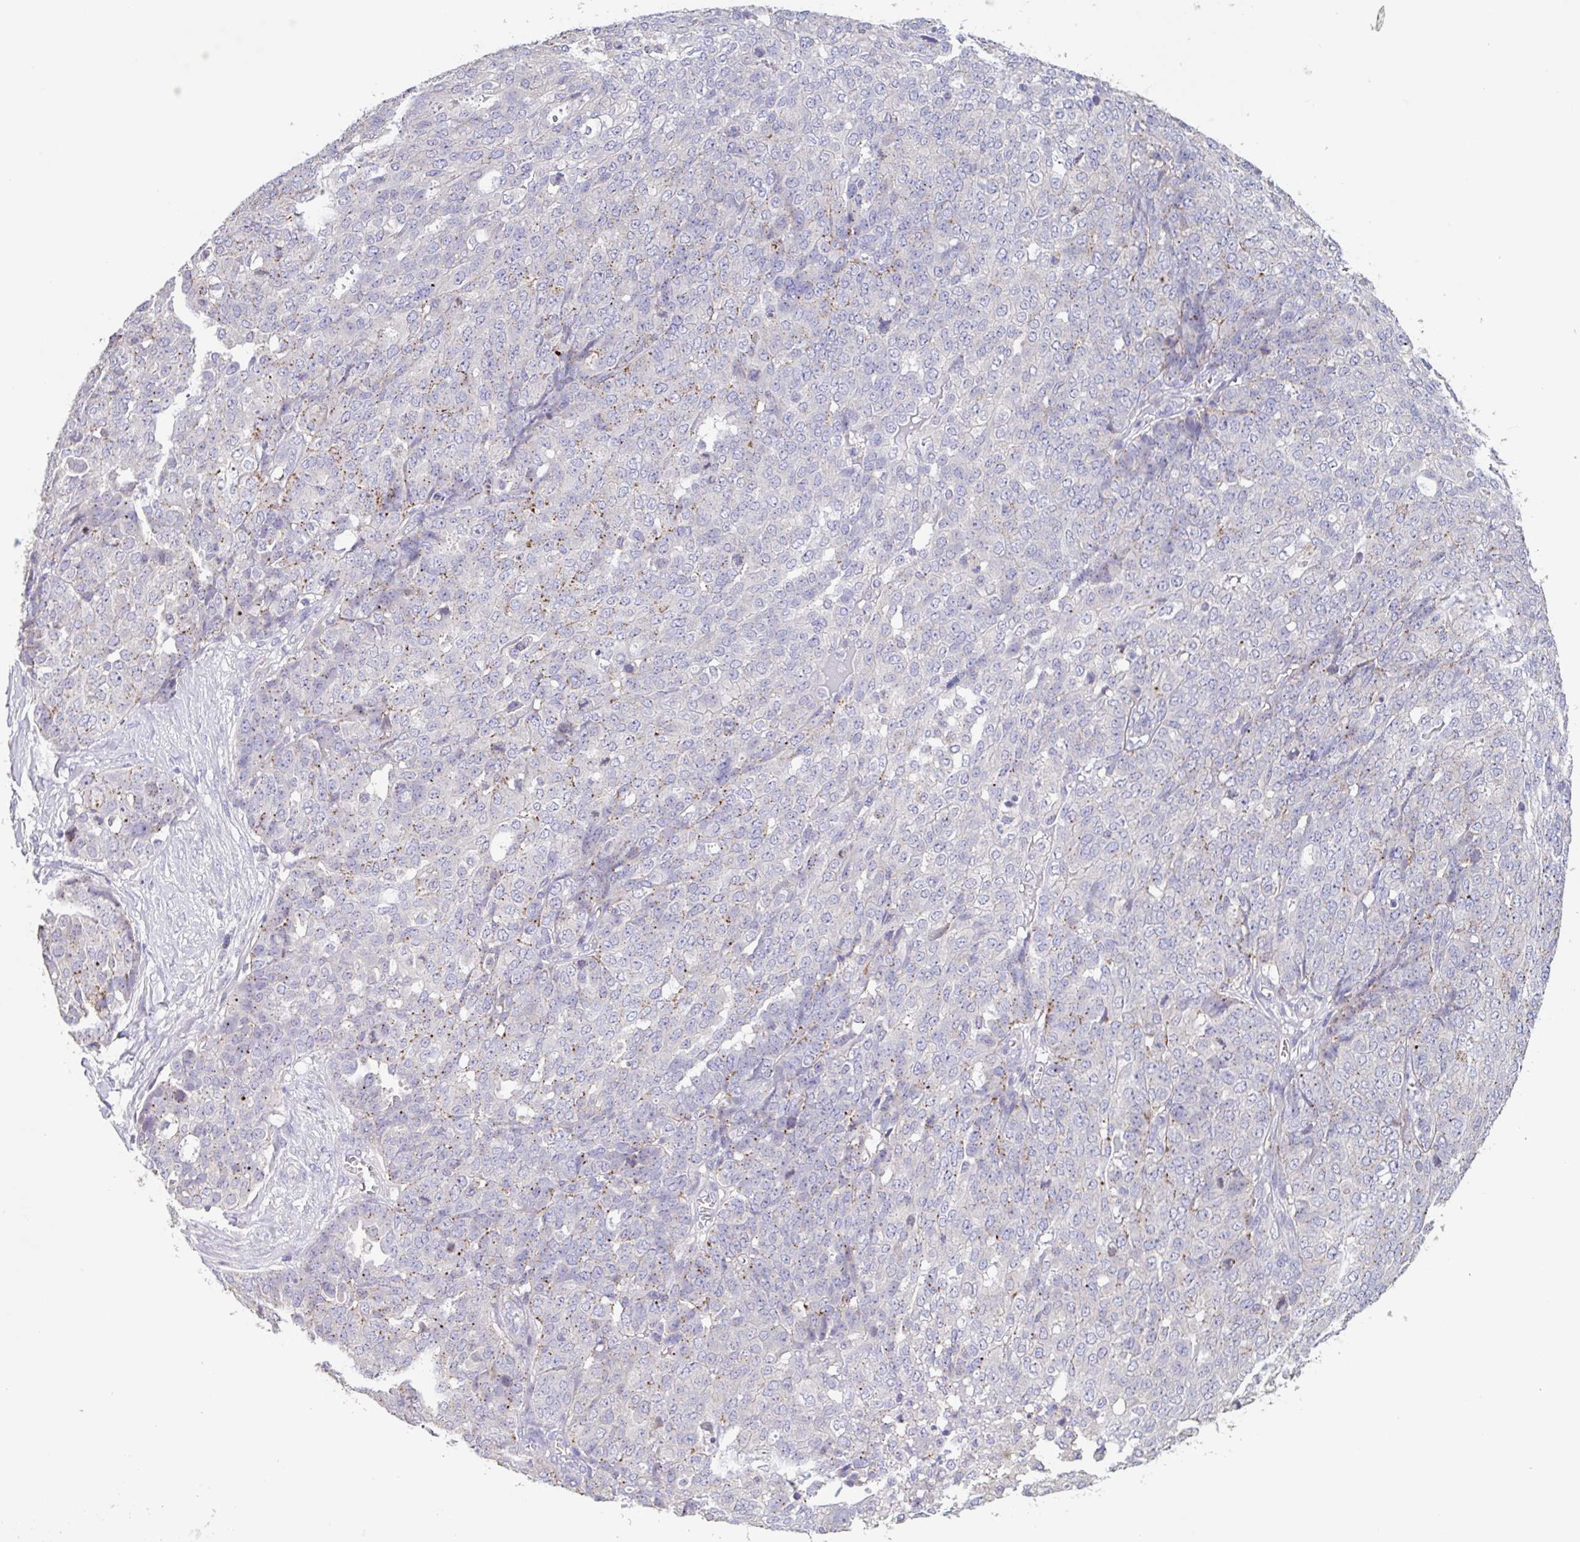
{"staining": {"intensity": "moderate", "quantity": "25%-75%", "location": "cytoplasmic/membranous"}, "tissue": "ovarian cancer", "cell_type": "Tumor cells", "image_type": "cancer", "snomed": [{"axis": "morphology", "description": "Cystadenocarcinoma, serous, NOS"}, {"axis": "topography", "description": "Soft tissue"}, {"axis": "topography", "description": "Ovary"}], "caption": "Brown immunohistochemical staining in human serous cystadenocarcinoma (ovarian) shows moderate cytoplasmic/membranous expression in about 25%-75% of tumor cells.", "gene": "CHMP5", "patient": {"sex": "female", "age": 57}}